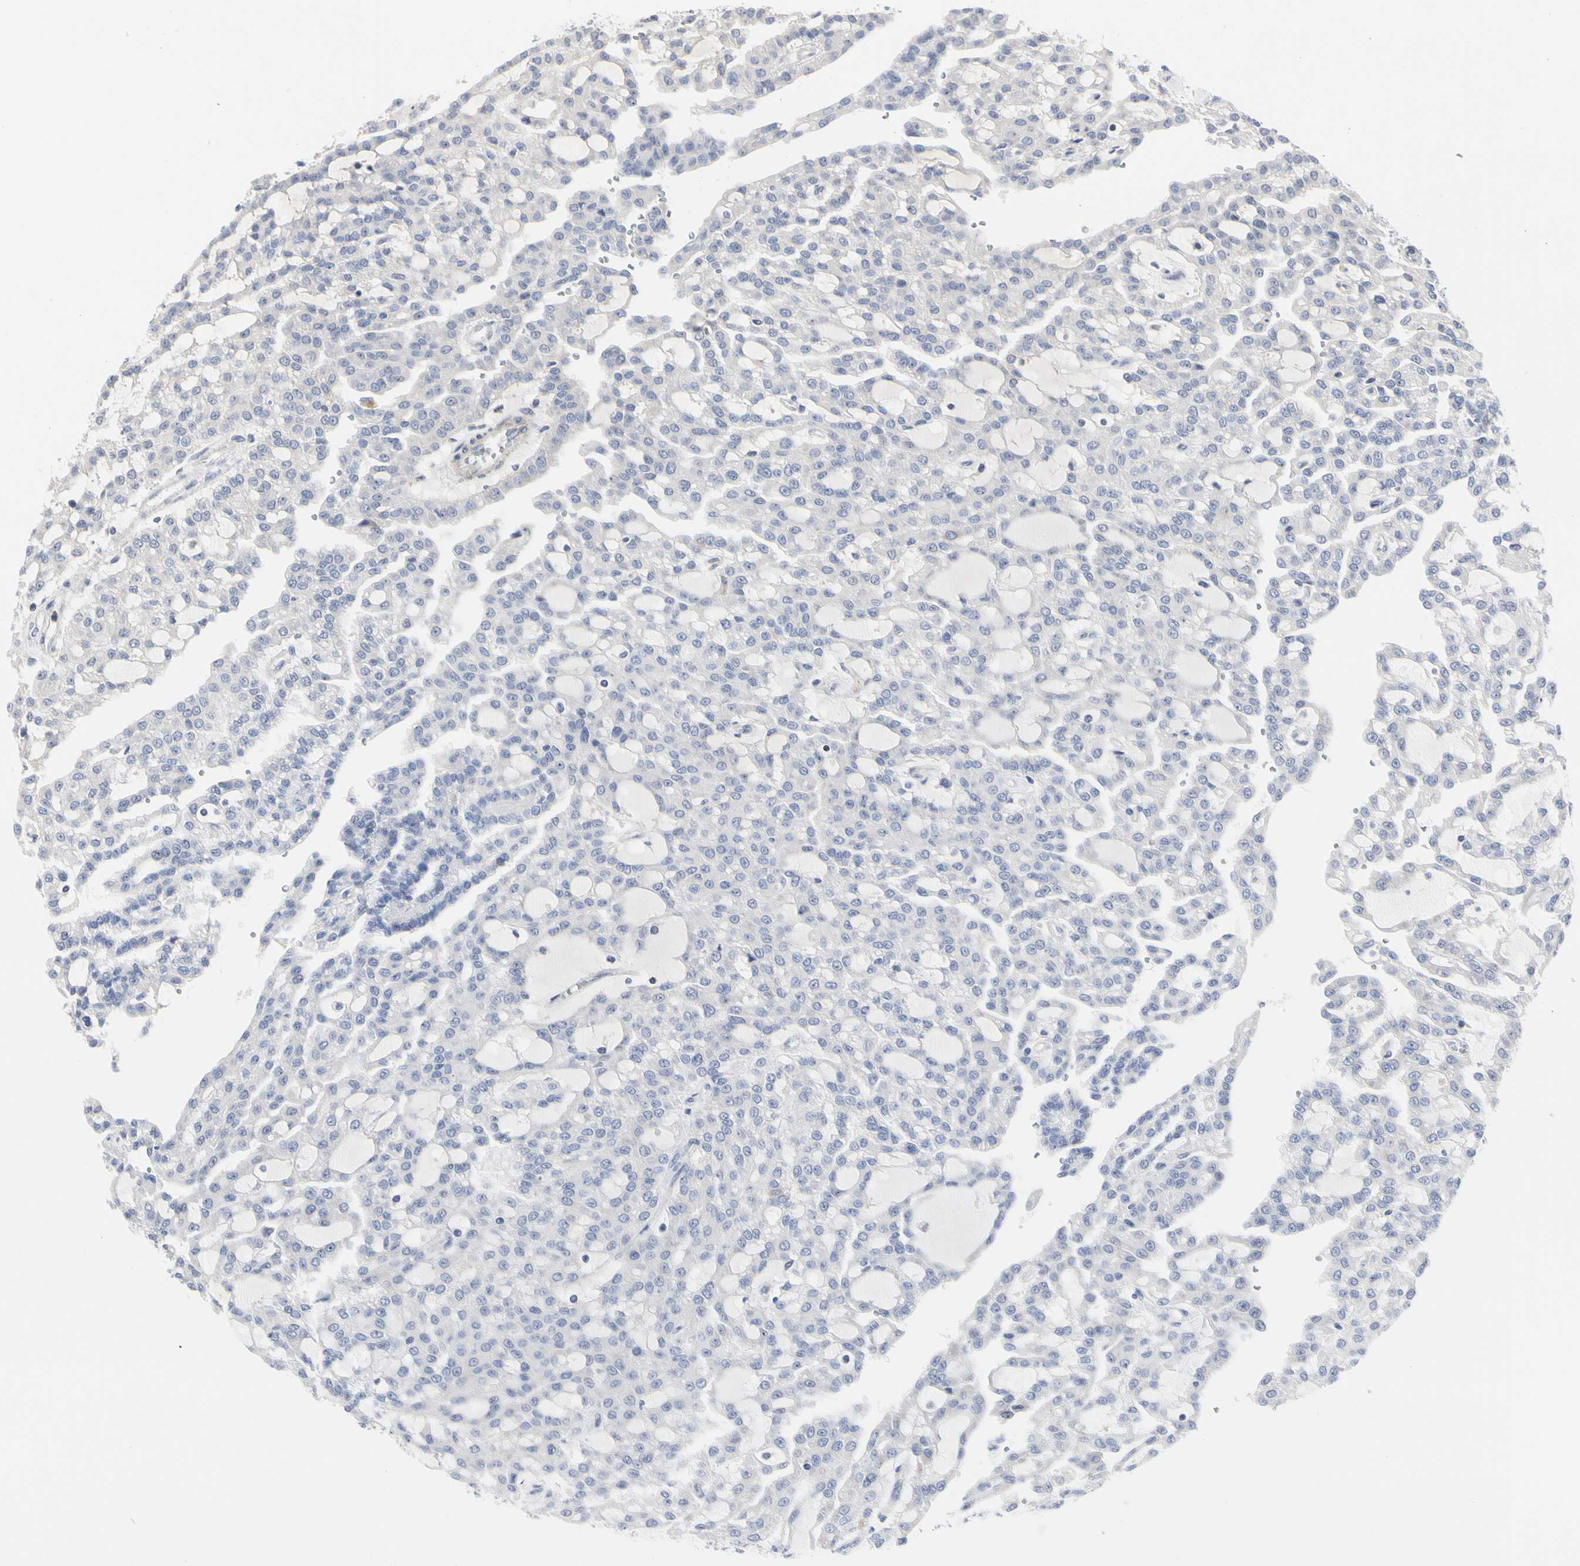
{"staining": {"intensity": "negative", "quantity": "none", "location": "none"}, "tissue": "renal cancer", "cell_type": "Tumor cells", "image_type": "cancer", "snomed": [{"axis": "morphology", "description": "Adenocarcinoma, NOS"}, {"axis": "topography", "description": "Kidney"}], "caption": "Renal cancer was stained to show a protein in brown. There is no significant expression in tumor cells.", "gene": "SHANK2", "patient": {"sex": "male", "age": 63}}